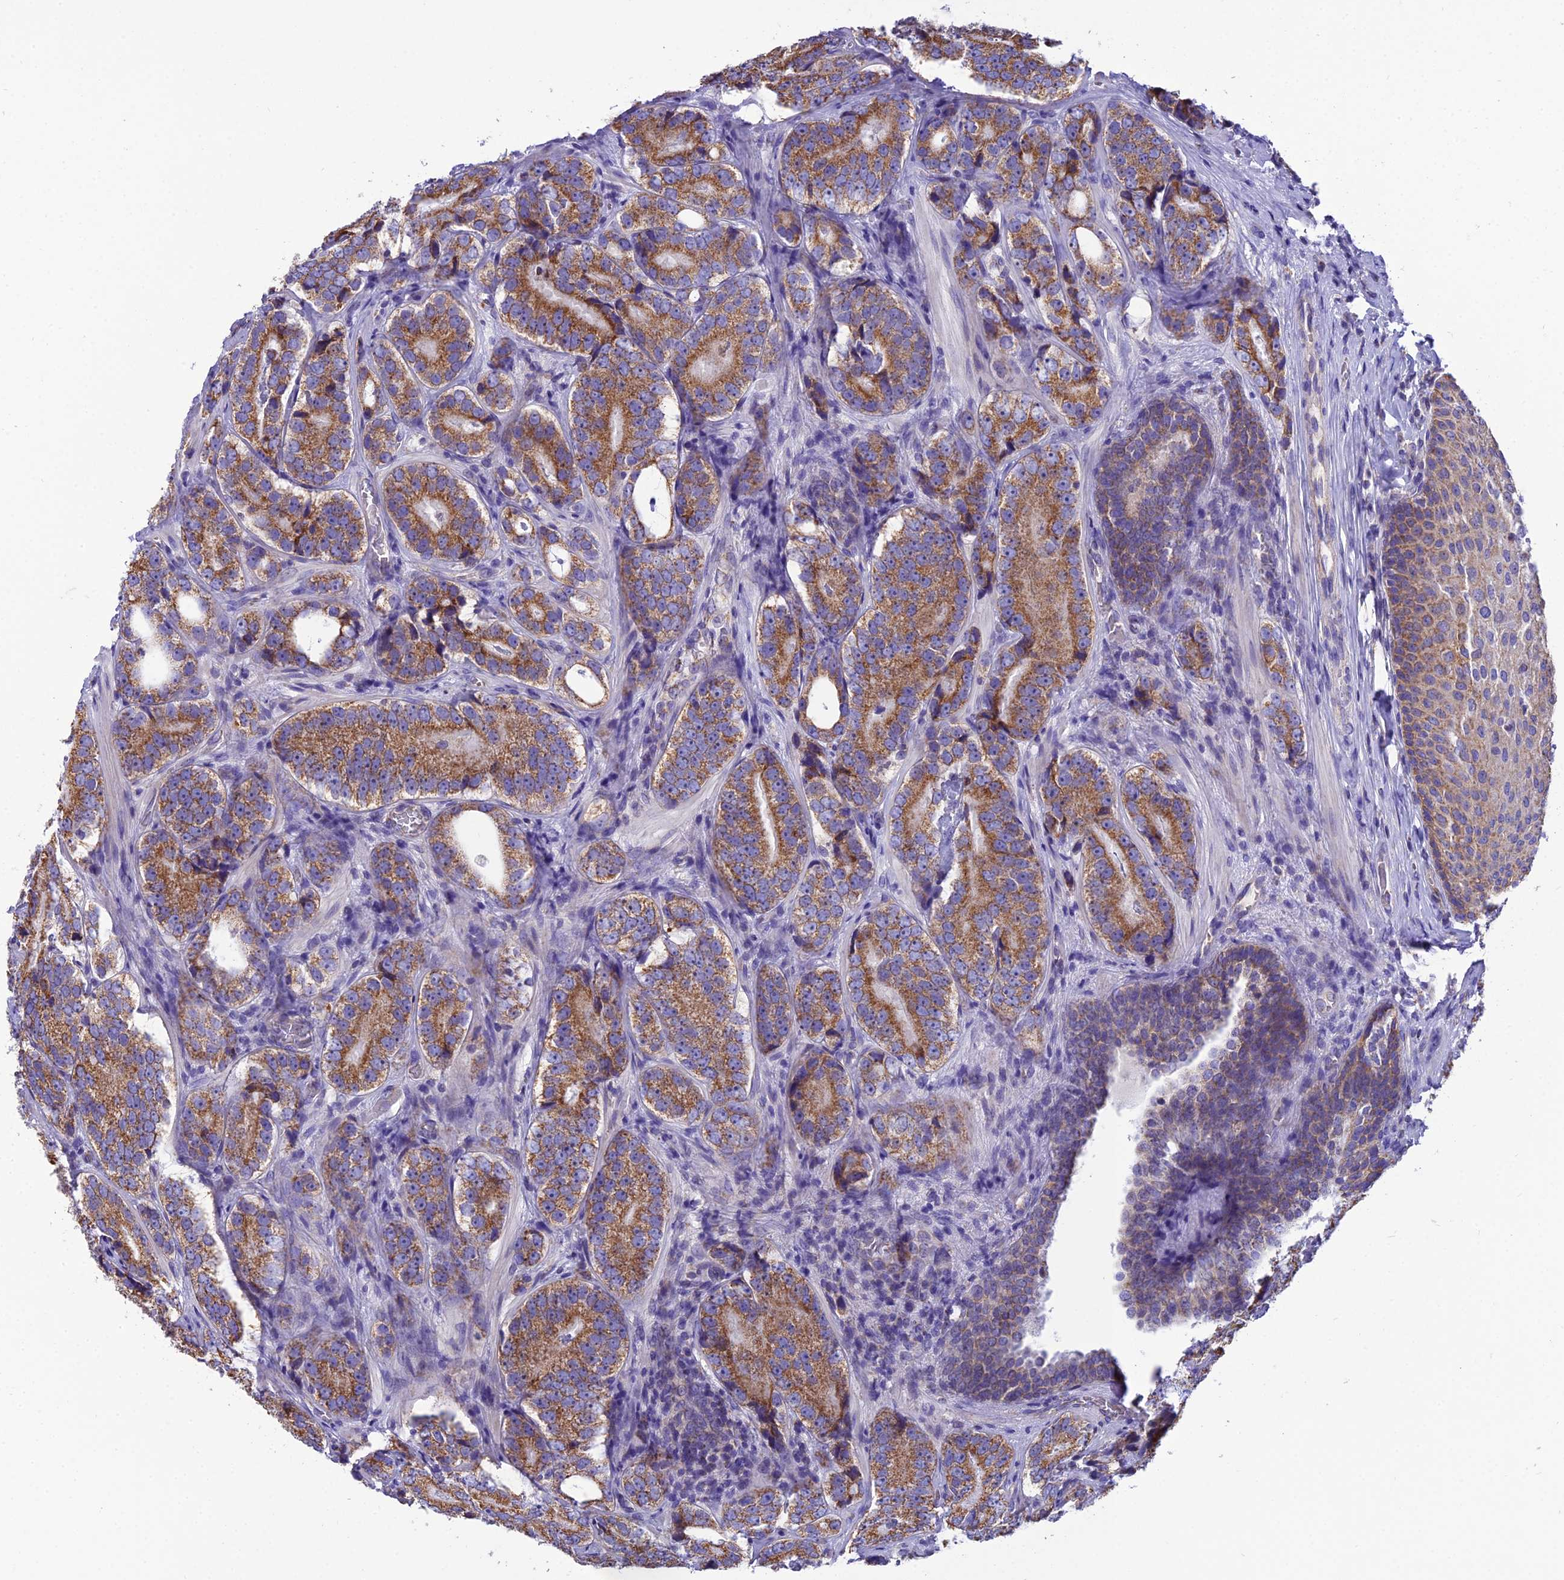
{"staining": {"intensity": "moderate", "quantity": ">75%", "location": "cytoplasmic/membranous"}, "tissue": "prostate cancer", "cell_type": "Tumor cells", "image_type": "cancer", "snomed": [{"axis": "morphology", "description": "Adenocarcinoma, High grade"}, {"axis": "topography", "description": "Prostate"}], "caption": "The immunohistochemical stain shows moderate cytoplasmic/membranous expression in tumor cells of prostate adenocarcinoma (high-grade) tissue.", "gene": "GPD1", "patient": {"sex": "male", "age": 56}}